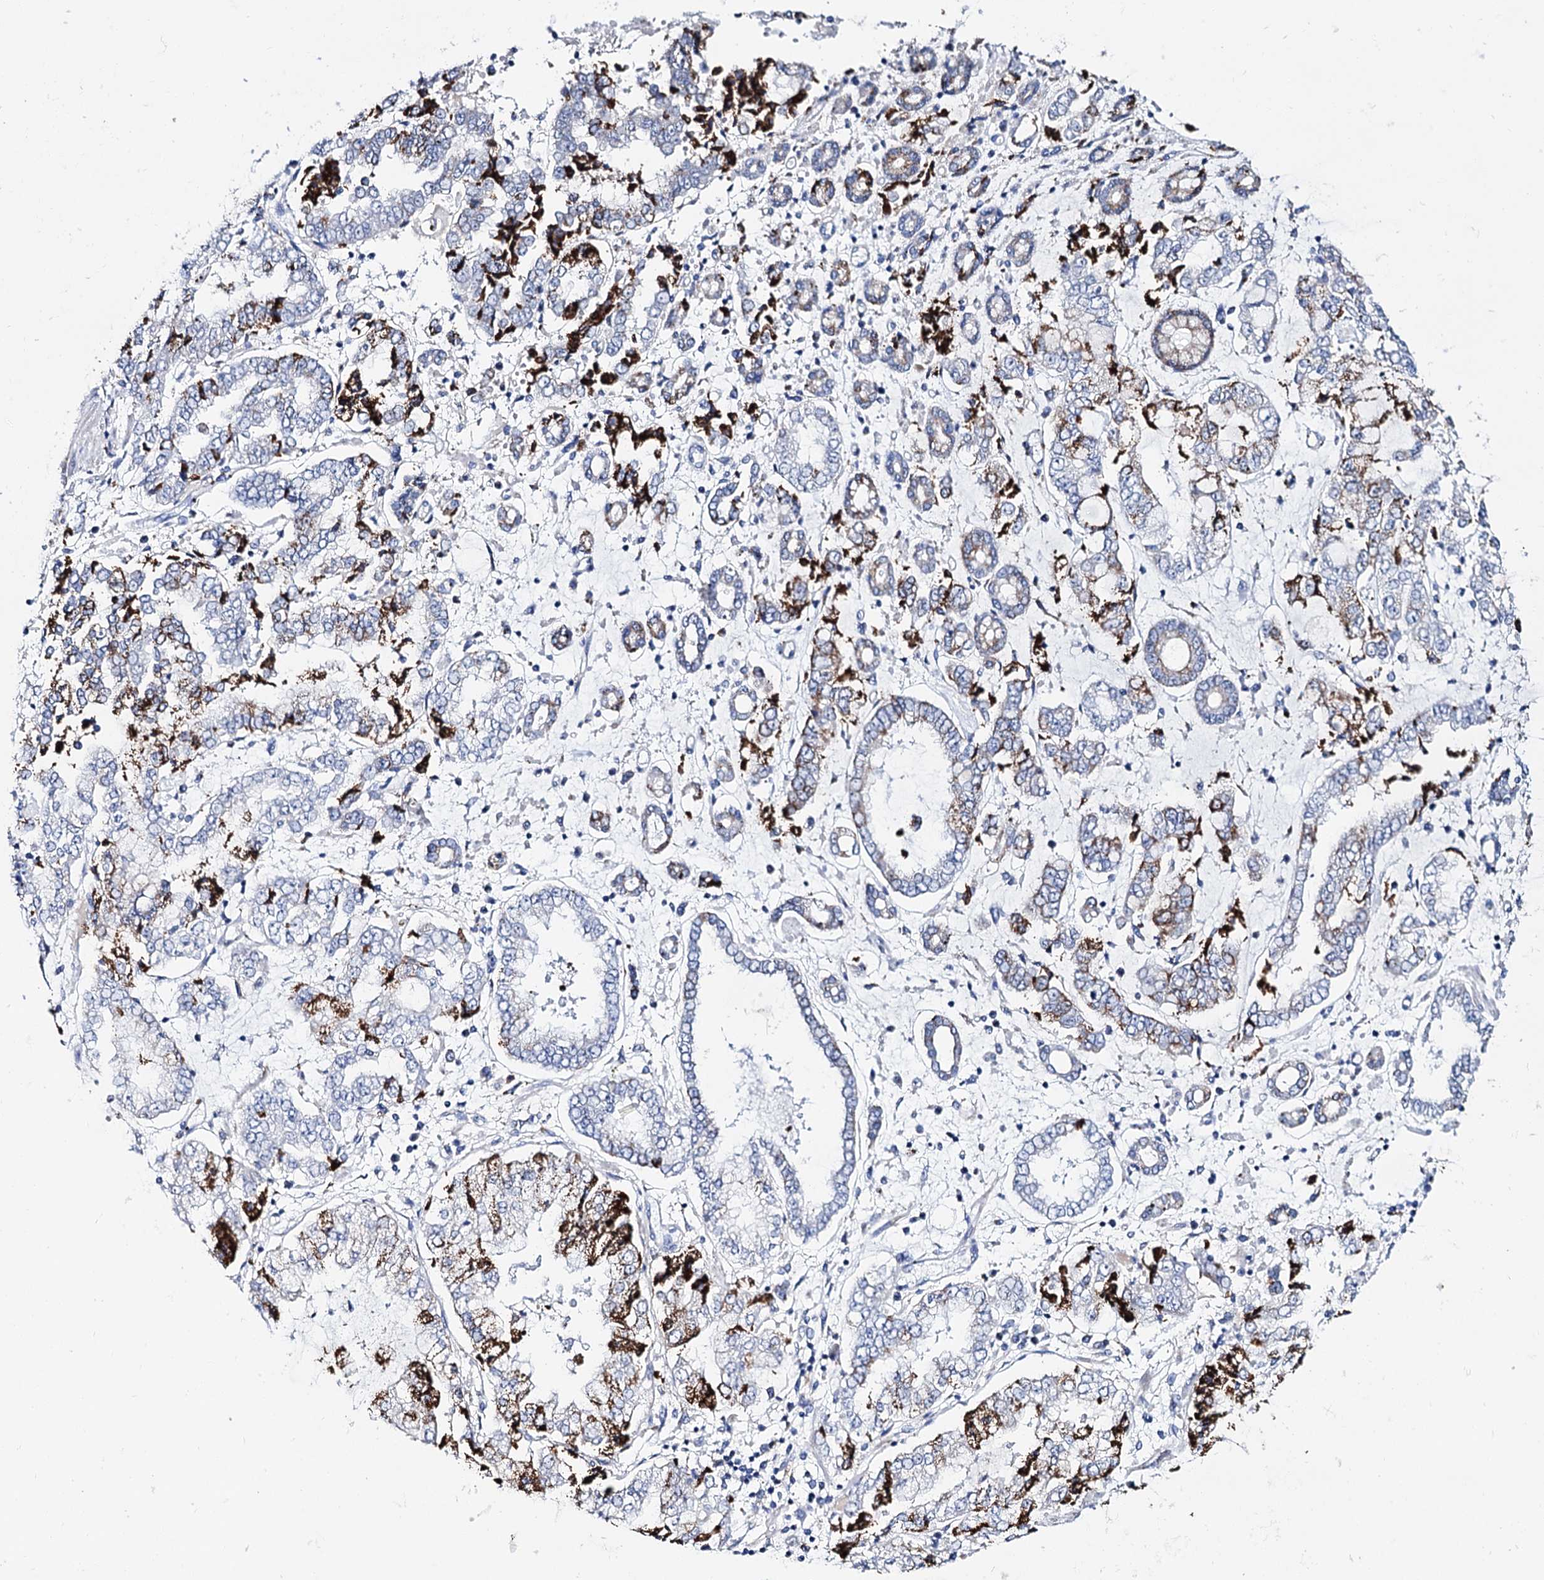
{"staining": {"intensity": "strong", "quantity": "25%-75%", "location": "cytoplasmic/membranous"}, "tissue": "stomach cancer", "cell_type": "Tumor cells", "image_type": "cancer", "snomed": [{"axis": "morphology", "description": "Adenocarcinoma, NOS"}, {"axis": "topography", "description": "Stomach"}], "caption": "Immunohistochemistry of stomach cancer (adenocarcinoma) exhibits high levels of strong cytoplasmic/membranous positivity in about 25%-75% of tumor cells.", "gene": "UBASH3B", "patient": {"sex": "male", "age": 76}}